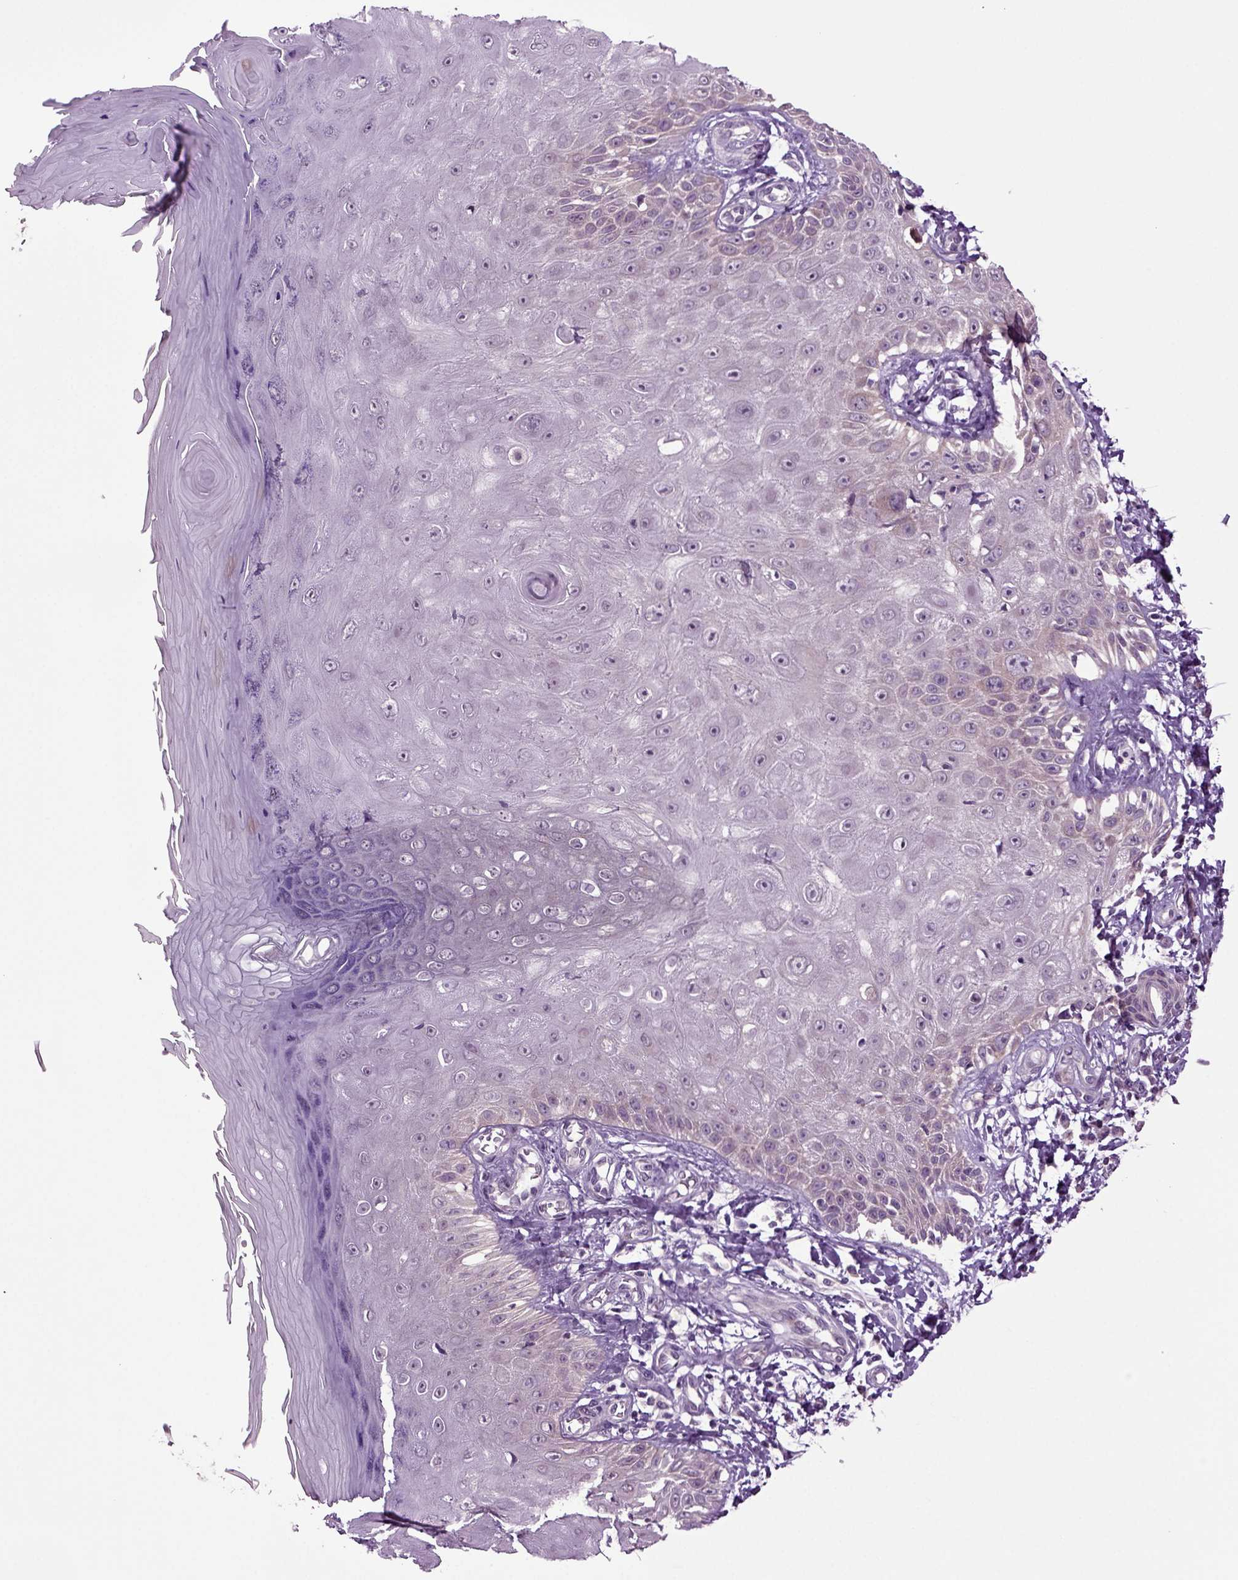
{"staining": {"intensity": "negative", "quantity": "none", "location": "none"}, "tissue": "skin", "cell_type": "Fibroblasts", "image_type": "normal", "snomed": [{"axis": "morphology", "description": "Normal tissue, NOS"}, {"axis": "morphology", "description": "Inflammation, NOS"}, {"axis": "morphology", "description": "Fibrosis, NOS"}, {"axis": "topography", "description": "Skin"}], "caption": "Unremarkable skin was stained to show a protein in brown. There is no significant expression in fibroblasts.", "gene": "PLCH2", "patient": {"sex": "male", "age": 71}}